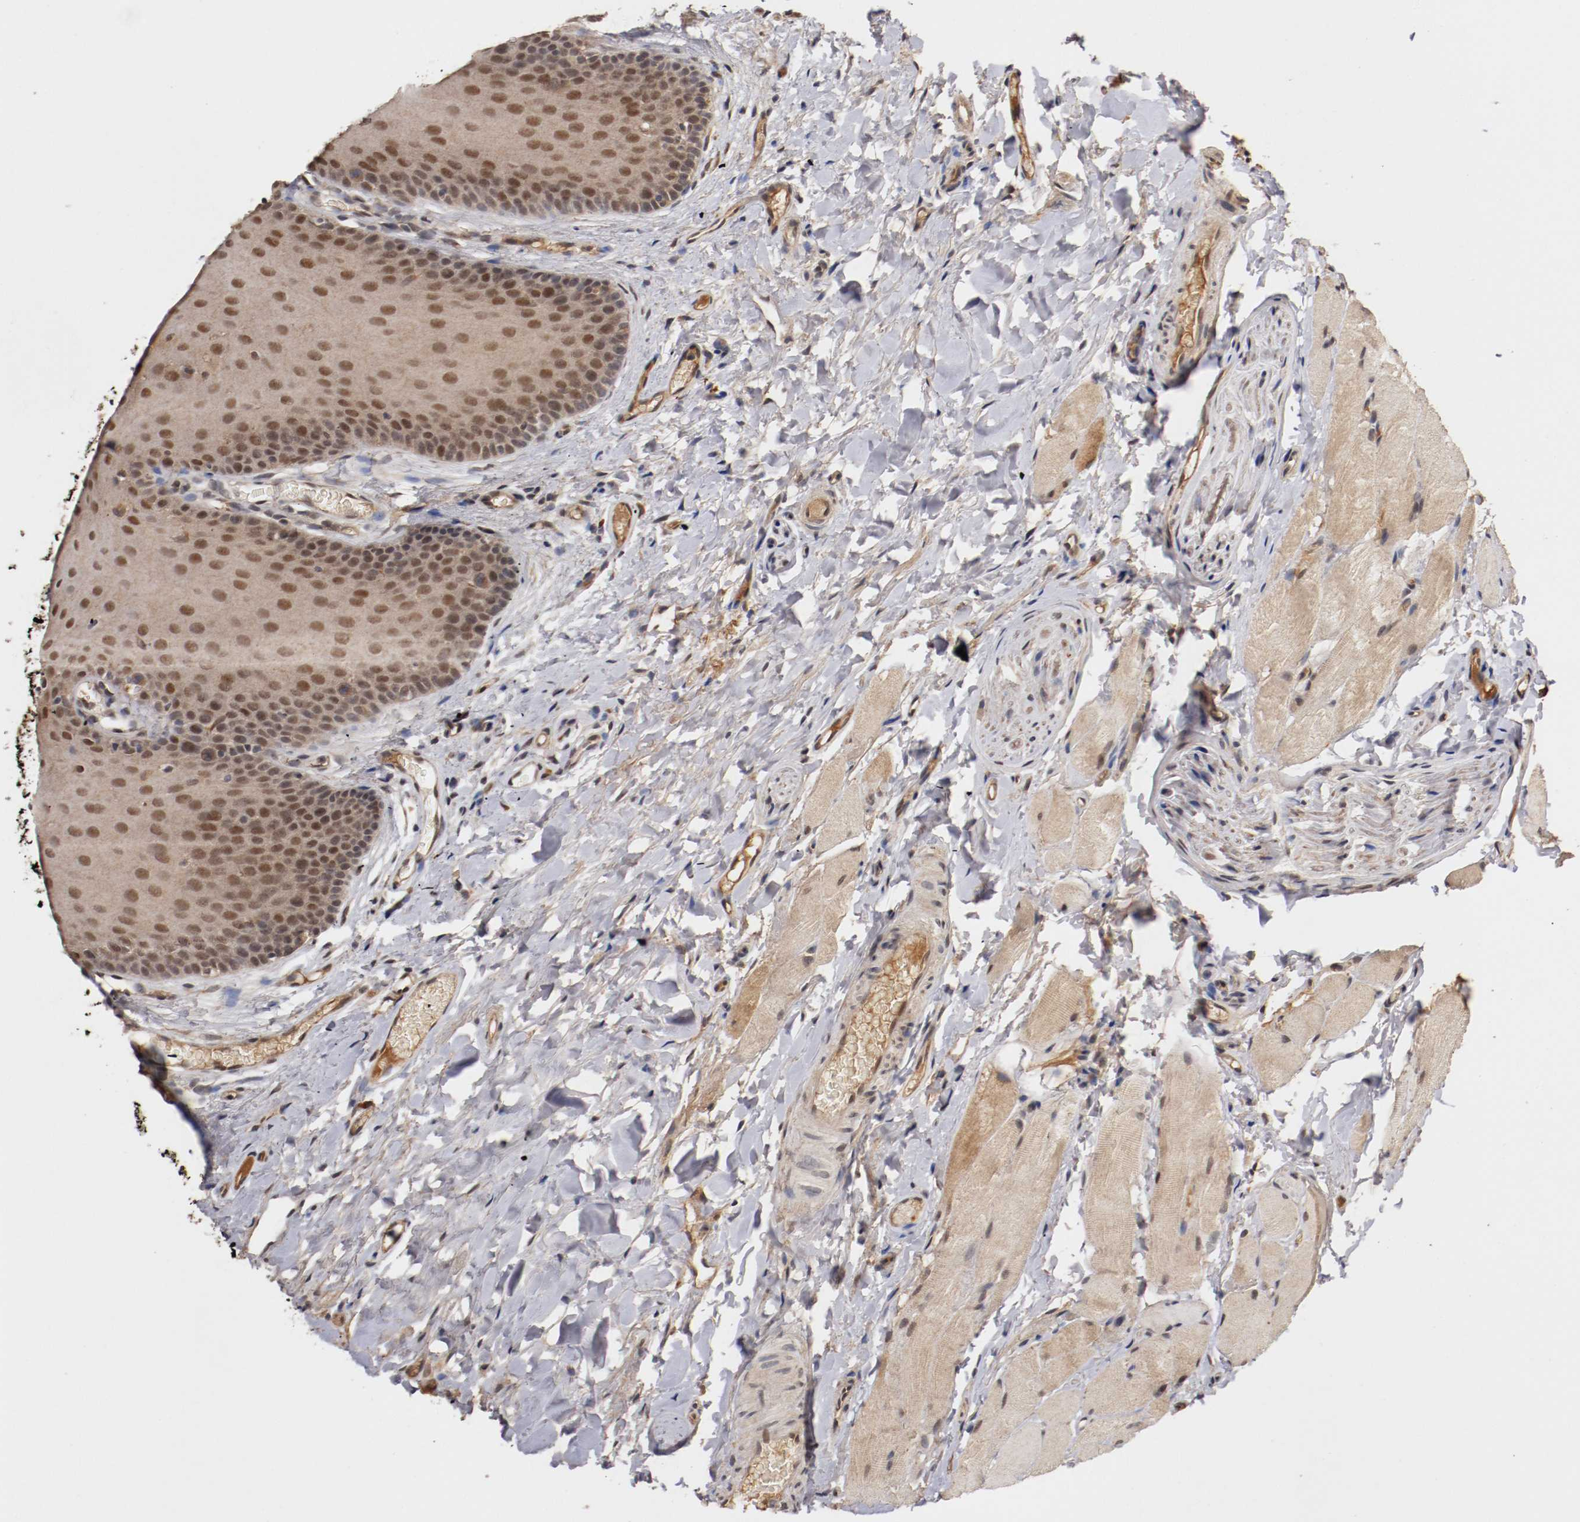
{"staining": {"intensity": "moderate", "quantity": ">75%", "location": "cytoplasmic/membranous,nuclear"}, "tissue": "oral mucosa", "cell_type": "Squamous epithelial cells", "image_type": "normal", "snomed": [{"axis": "morphology", "description": "Normal tissue, NOS"}, {"axis": "topography", "description": "Oral tissue"}], "caption": "Squamous epithelial cells display moderate cytoplasmic/membranous,nuclear expression in about >75% of cells in unremarkable oral mucosa.", "gene": "DNMT3B", "patient": {"sex": "male", "age": 54}}